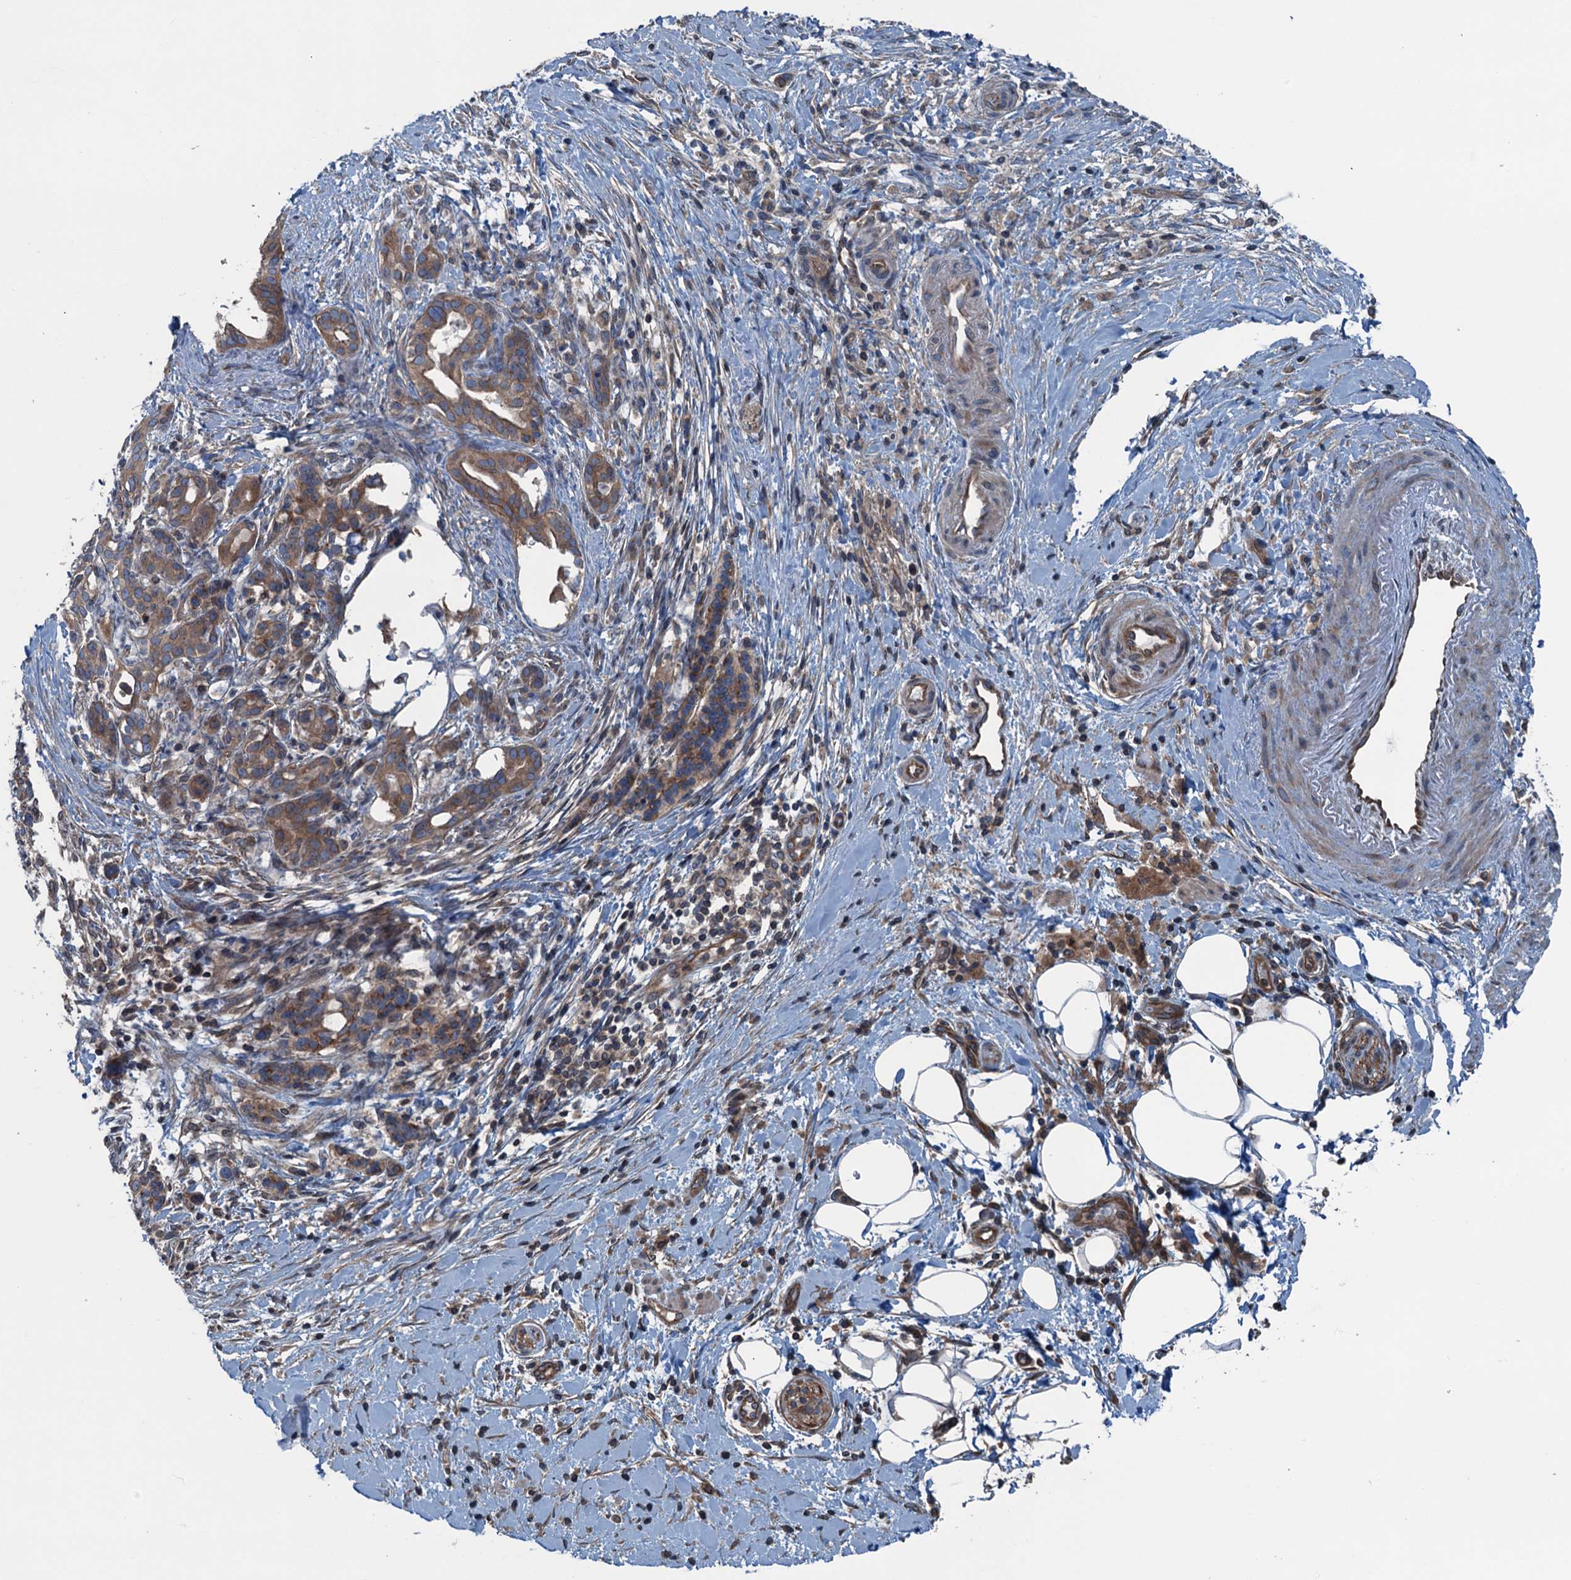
{"staining": {"intensity": "moderate", "quantity": ">75%", "location": "cytoplasmic/membranous"}, "tissue": "pancreatic cancer", "cell_type": "Tumor cells", "image_type": "cancer", "snomed": [{"axis": "morphology", "description": "Adenocarcinoma, NOS"}, {"axis": "topography", "description": "Pancreas"}], "caption": "Protein analysis of adenocarcinoma (pancreatic) tissue reveals moderate cytoplasmic/membranous expression in about >75% of tumor cells. The protein of interest is stained brown, and the nuclei are stained in blue (DAB (3,3'-diaminobenzidine) IHC with brightfield microscopy, high magnification).", "gene": "TRAPPC8", "patient": {"sex": "male", "age": 58}}